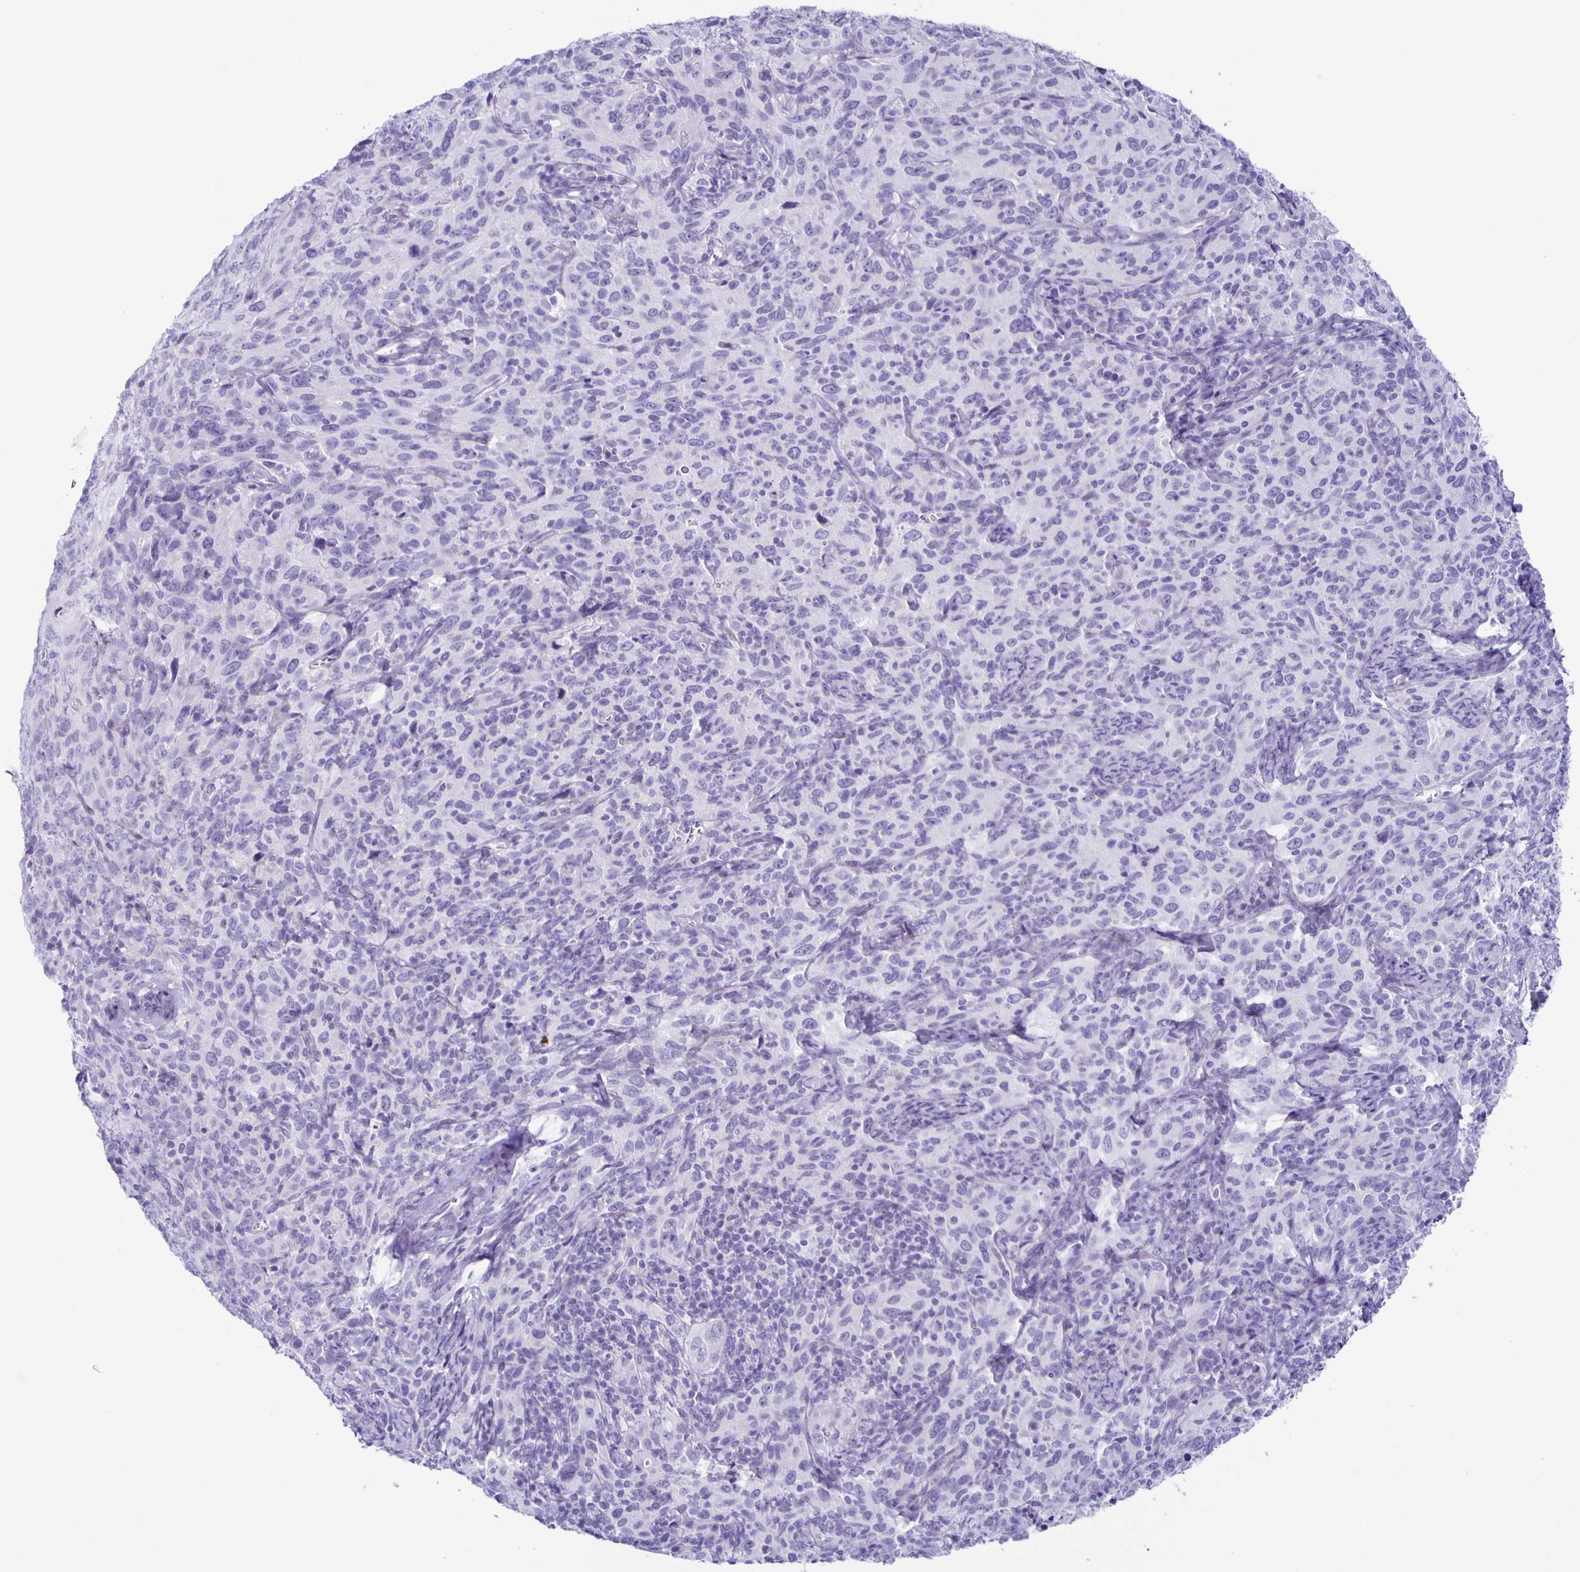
{"staining": {"intensity": "negative", "quantity": "none", "location": "none"}, "tissue": "cervical cancer", "cell_type": "Tumor cells", "image_type": "cancer", "snomed": [{"axis": "morphology", "description": "Squamous cell carcinoma, NOS"}, {"axis": "topography", "description": "Cervix"}], "caption": "Cervical cancer stained for a protein using IHC reveals no expression tumor cells.", "gene": "AQP6", "patient": {"sex": "female", "age": 51}}